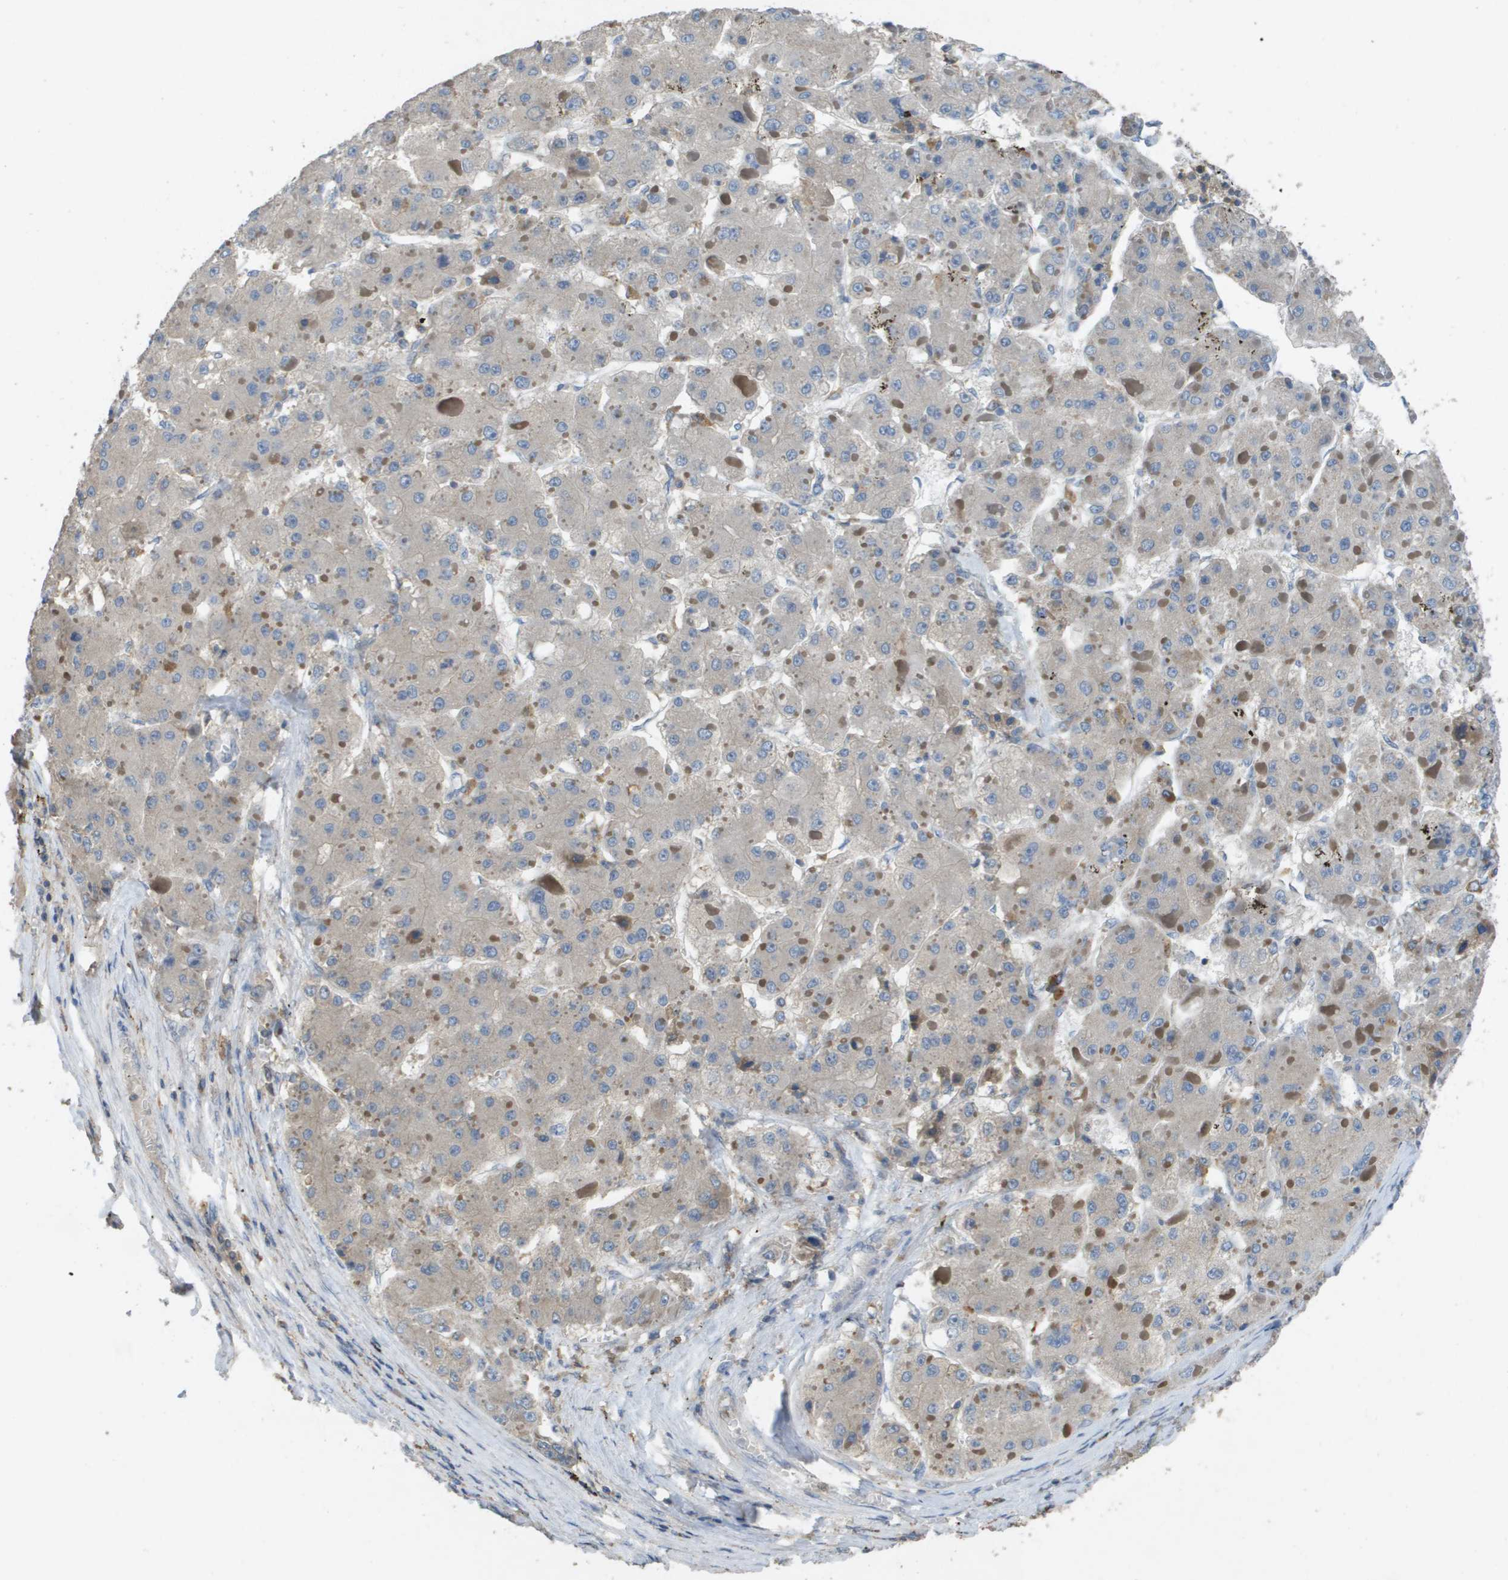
{"staining": {"intensity": "negative", "quantity": "none", "location": "none"}, "tissue": "liver cancer", "cell_type": "Tumor cells", "image_type": "cancer", "snomed": [{"axis": "morphology", "description": "Carcinoma, Hepatocellular, NOS"}, {"axis": "topography", "description": "Liver"}], "caption": "This photomicrograph is of hepatocellular carcinoma (liver) stained with IHC to label a protein in brown with the nuclei are counter-stained blue. There is no expression in tumor cells.", "gene": "CLCA4", "patient": {"sex": "female", "age": 73}}